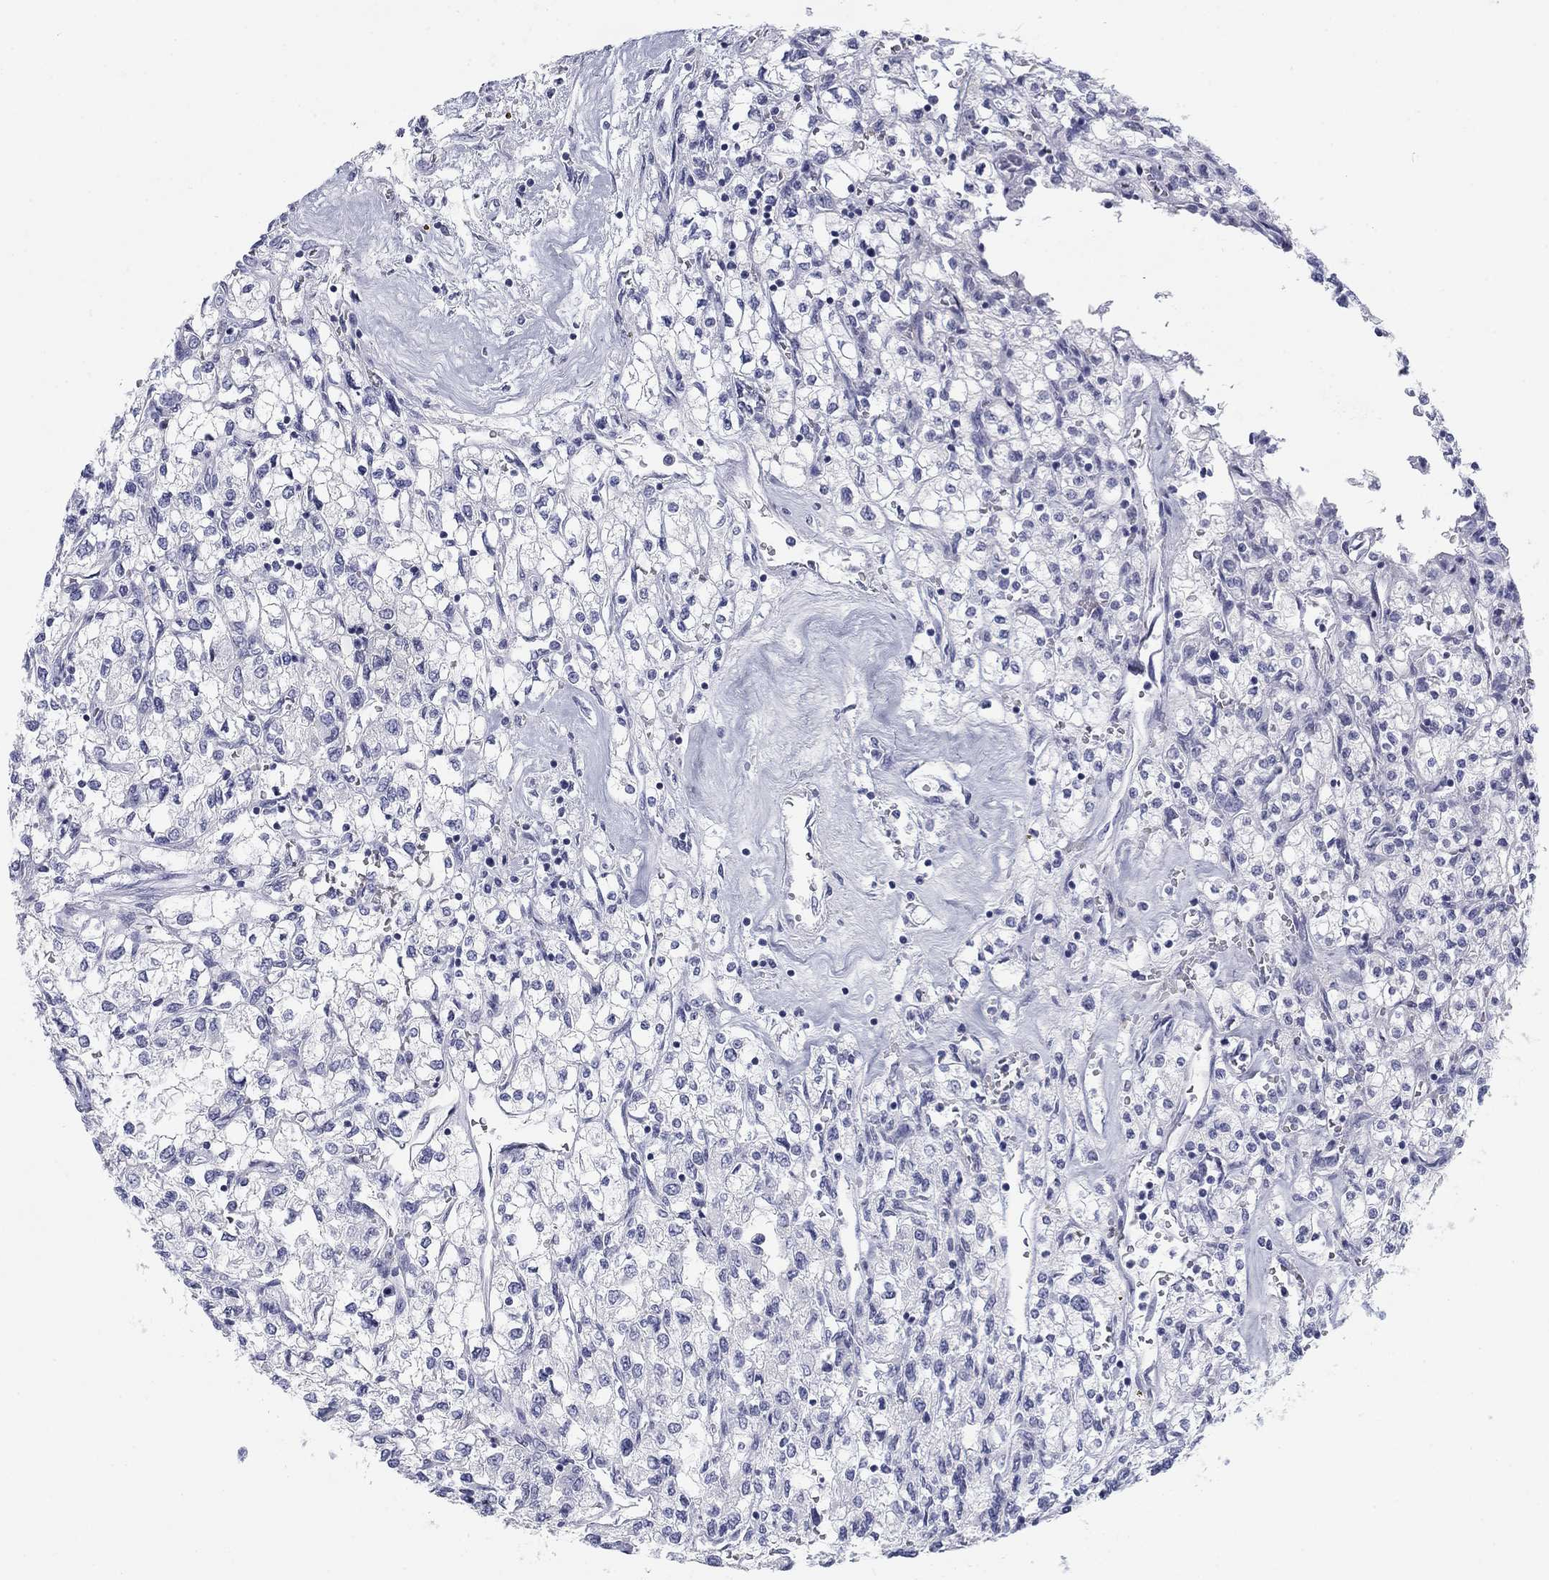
{"staining": {"intensity": "negative", "quantity": "none", "location": "none"}, "tissue": "renal cancer", "cell_type": "Tumor cells", "image_type": "cancer", "snomed": [{"axis": "morphology", "description": "Adenocarcinoma, NOS"}, {"axis": "topography", "description": "Kidney"}], "caption": "Tumor cells are negative for brown protein staining in renal cancer.", "gene": "CALB1", "patient": {"sex": "male", "age": 80}}